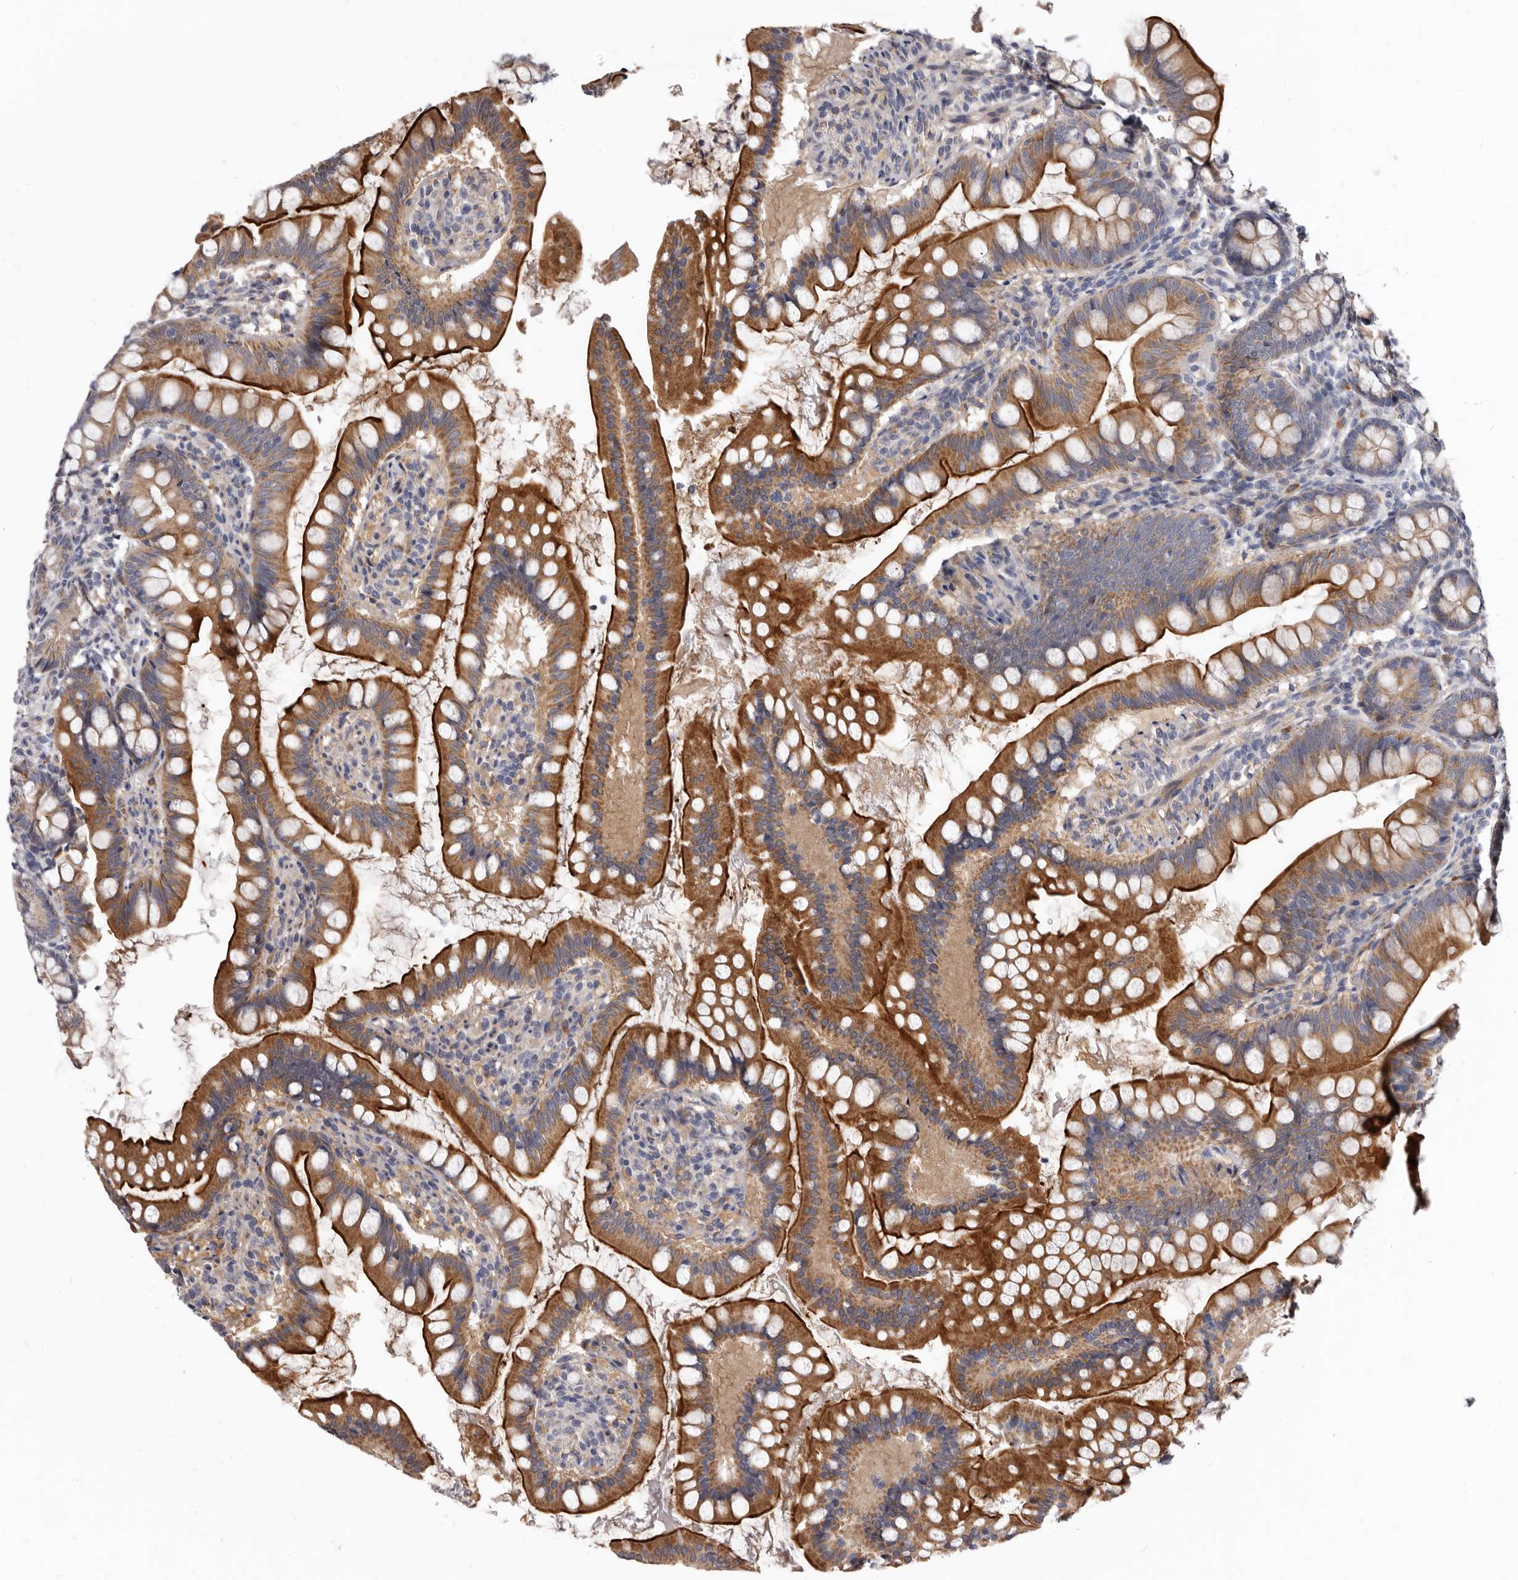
{"staining": {"intensity": "strong", "quantity": "25%-75%", "location": "cytoplasmic/membranous"}, "tissue": "small intestine", "cell_type": "Glandular cells", "image_type": "normal", "snomed": [{"axis": "morphology", "description": "Normal tissue, NOS"}, {"axis": "topography", "description": "Small intestine"}], "caption": "A histopathology image of small intestine stained for a protein reveals strong cytoplasmic/membranous brown staining in glandular cells. The protein of interest is shown in brown color, while the nuclei are stained blue.", "gene": "FMO2", "patient": {"sex": "male", "age": 7}}